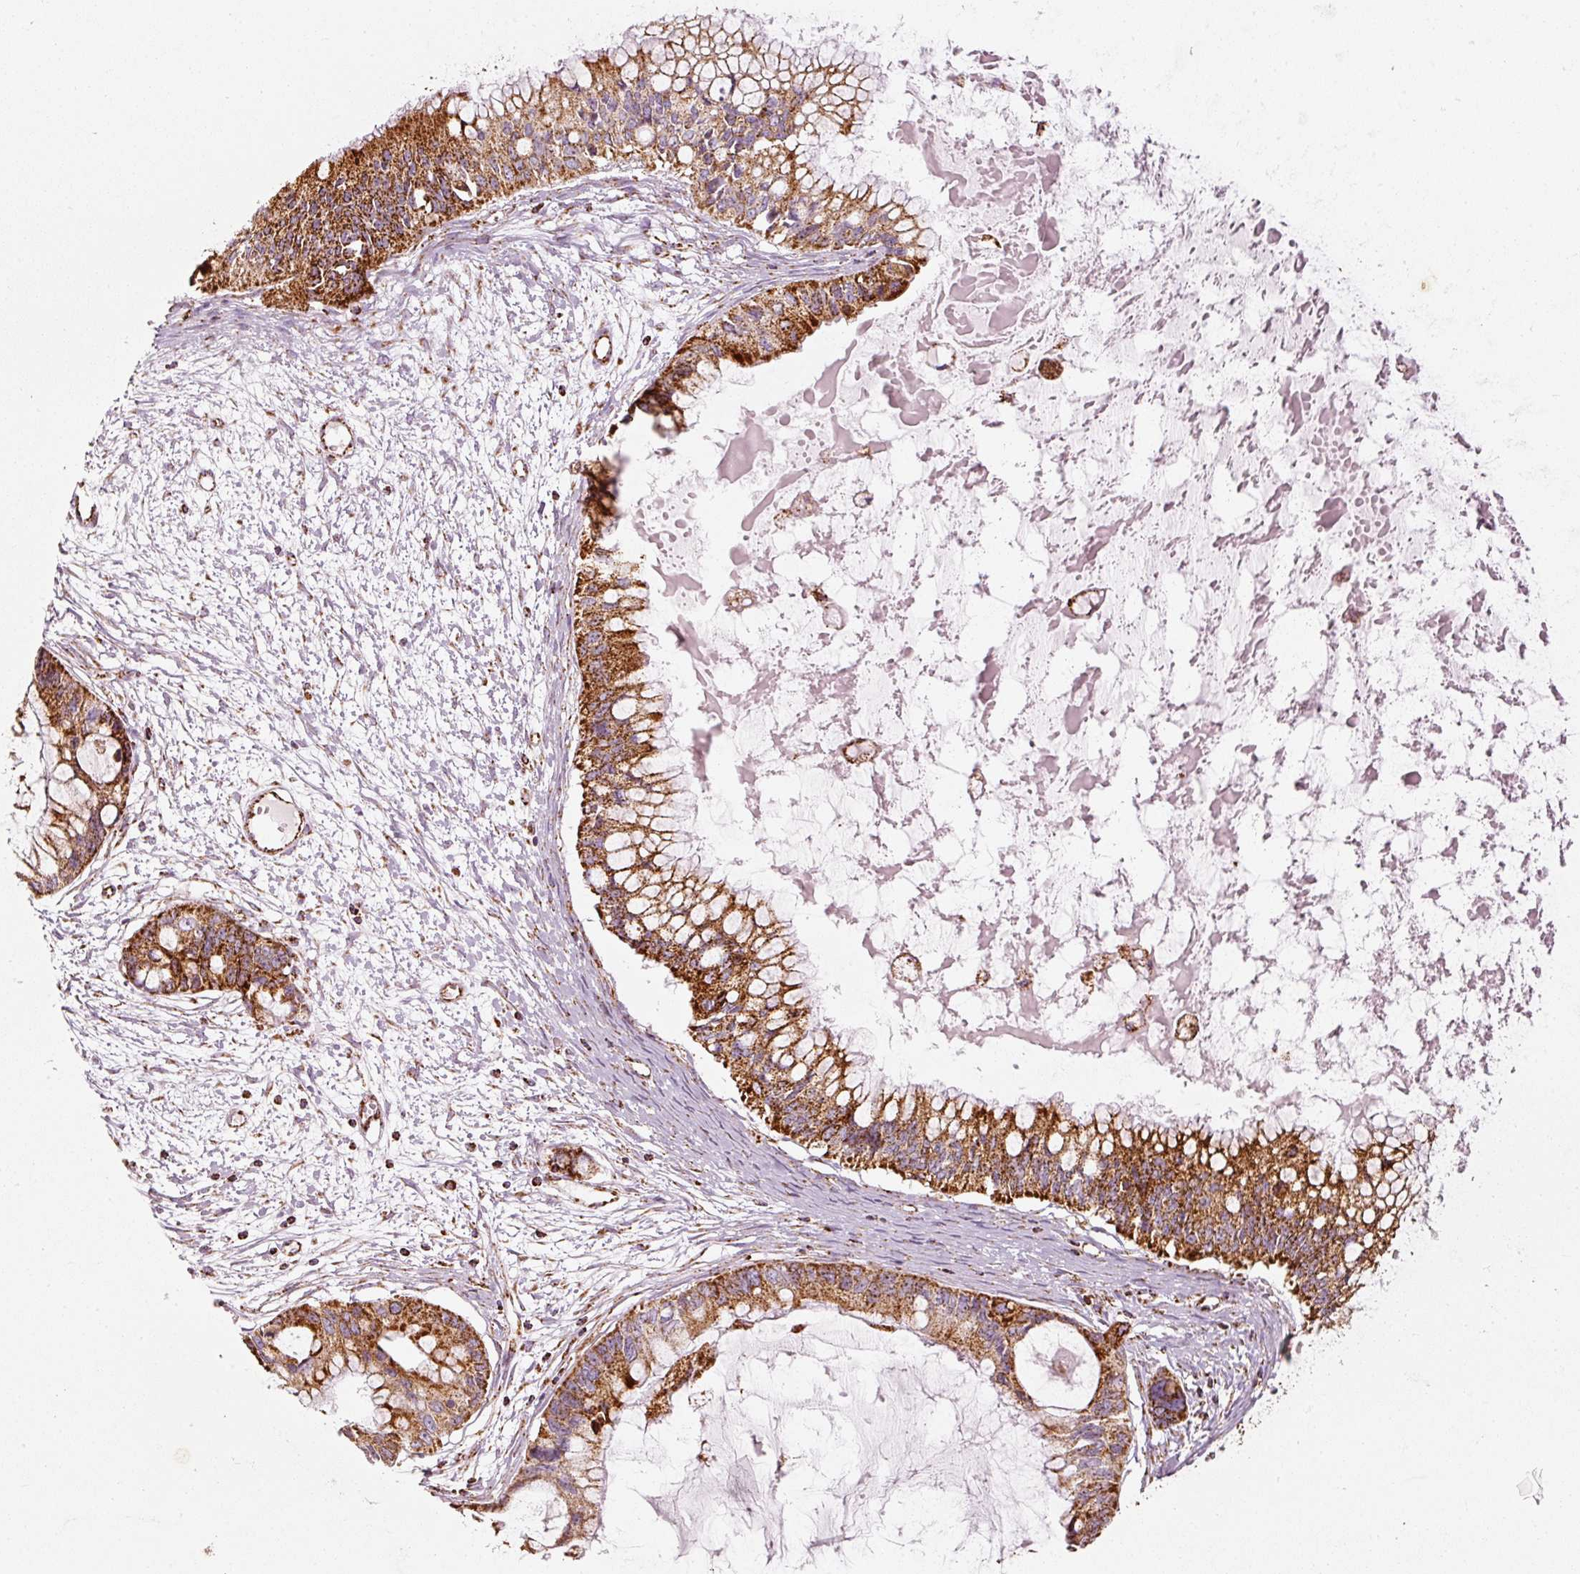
{"staining": {"intensity": "strong", "quantity": ">75%", "location": "cytoplasmic/membranous"}, "tissue": "ovarian cancer", "cell_type": "Tumor cells", "image_type": "cancer", "snomed": [{"axis": "morphology", "description": "Cystadenocarcinoma, mucinous, NOS"}, {"axis": "topography", "description": "Ovary"}], "caption": "IHC staining of ovarian cancer (mucinous cystadenocarcinoma), which reveals high levels of strong cytoplasmic/membranous positivity in about >75% of tumor cells indicating strong cytoplasmic/membranous protein positivity. The staining was performed using DAB (3,3'-diaminobenzidine) (brown) for protein detection and nuclei were counterstained in hematoxylin (blue).", "gene": "MT-CO2", "patient": {"sex": "female", "age": 63}}